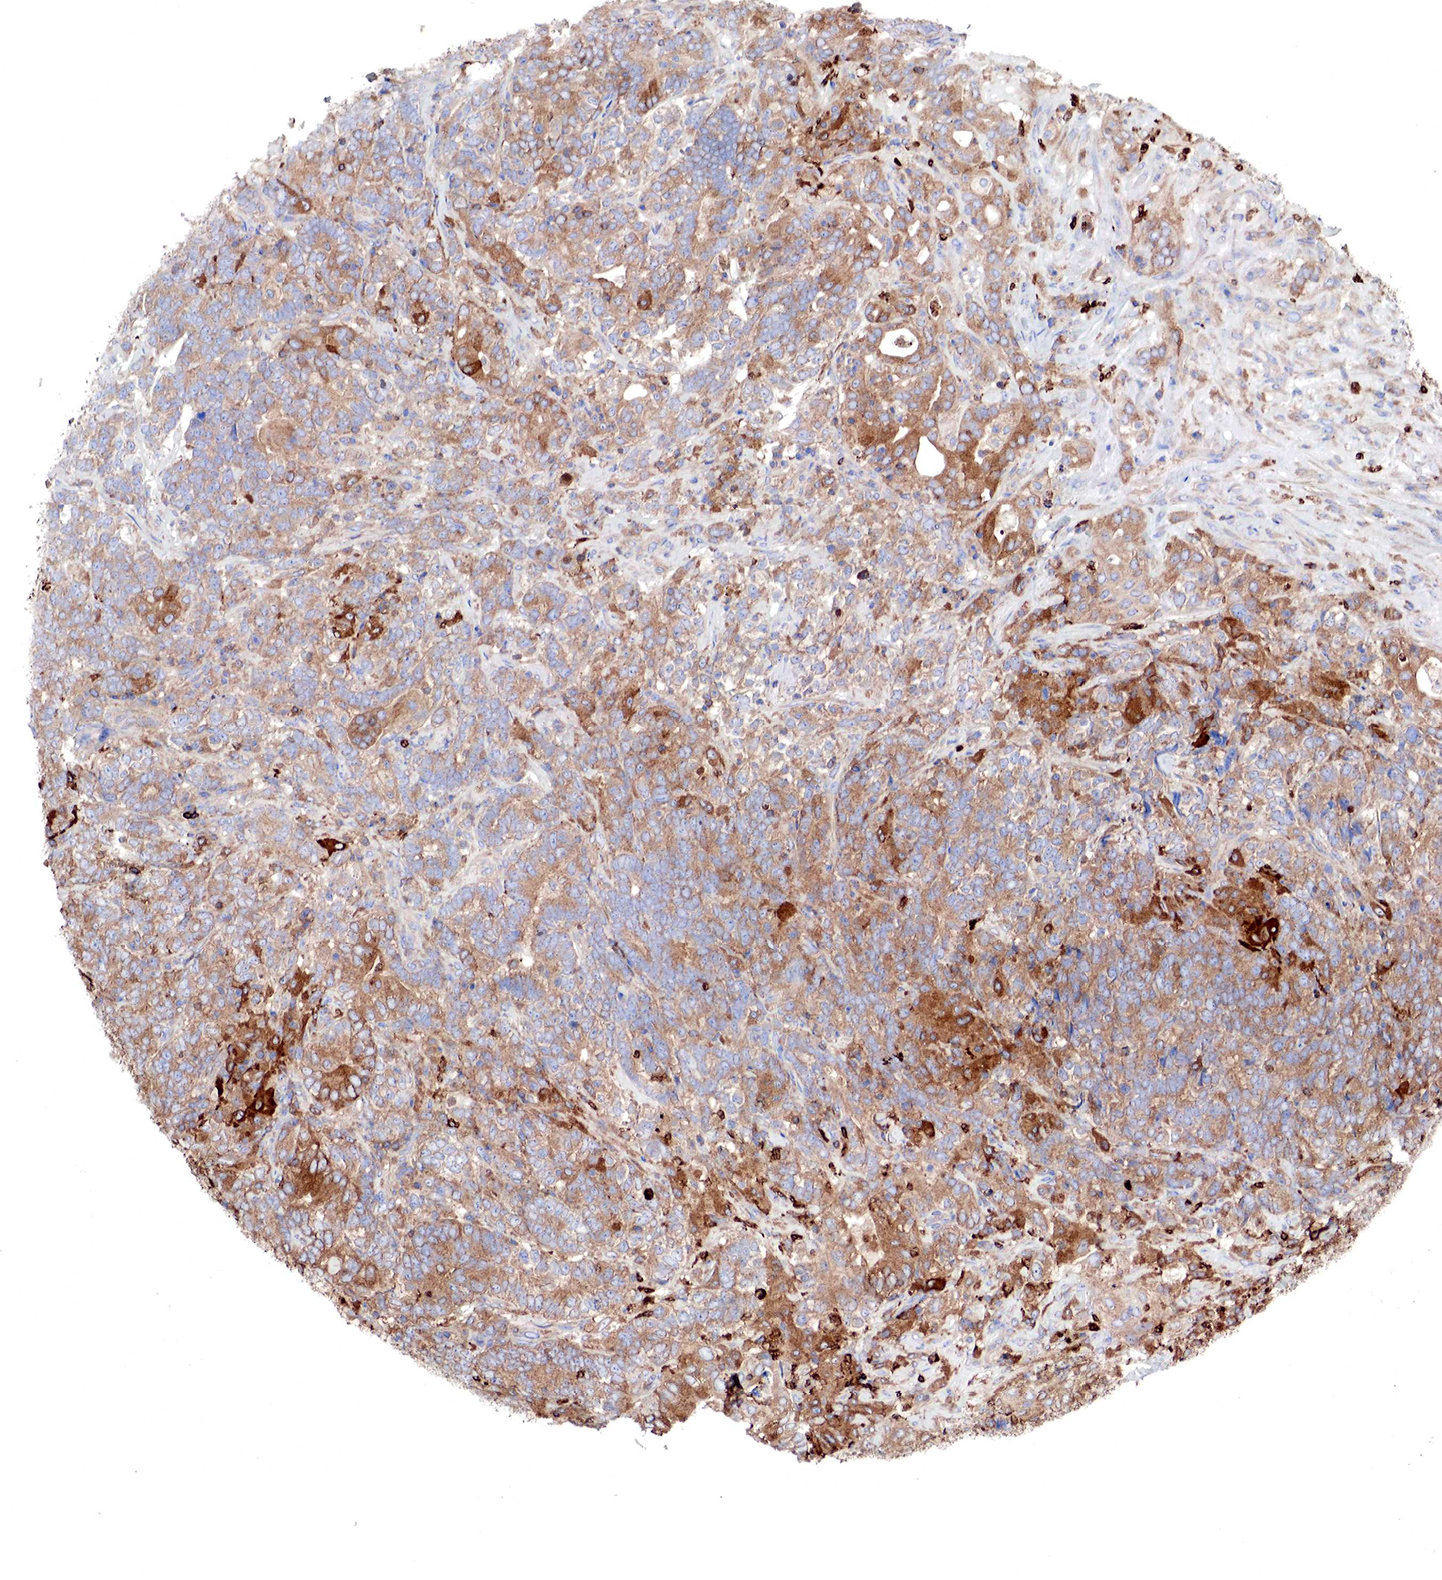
{"staining": {"intensity": "moderate", "quantity": "25%-75%", "location": "cytoplasmic/membranous"}, "tissue": "testis cancer", "cell_type": "Tumor cells", "image_type": "cancer", "snomed": [{"axis": "morphology", "description": "Carcinoma, Embryonal, NOS"}, {"axis": "topography", "description": "Testis"}], "caption": "Tumor cells exhibit medium levels of moderate cytoplasmic/membranous staining in about 25%-75% of cells in testis cancer.", "gene": "G6PD", "patient": {"sex": "male", "age": 26}}